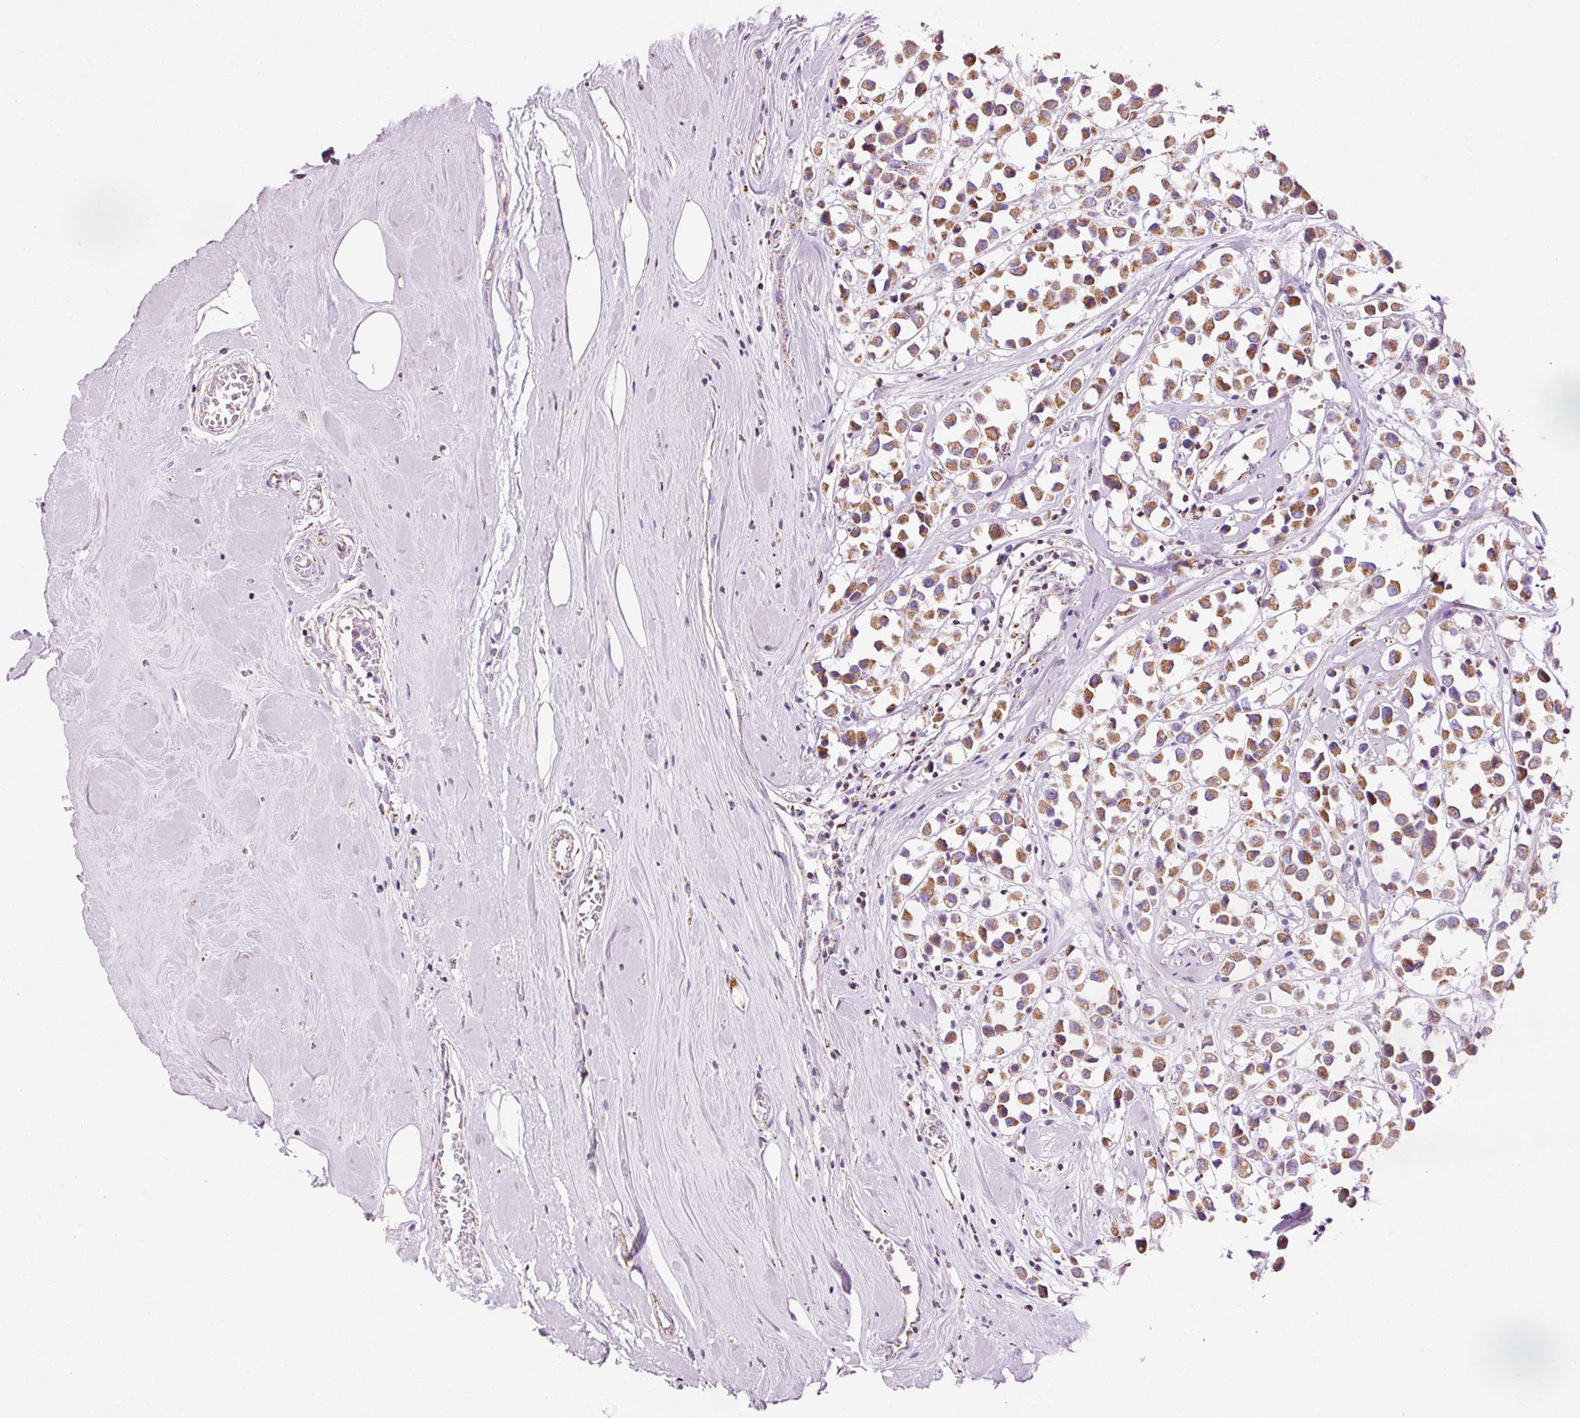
{"staining": {"intensity": "moderate", "quantity": ">75%", "location": "cytoplasmic/membranous"}, "tissue": "breast cancer", "cell_type": "Tumor cells", "image_type": "cancer", "snomed": [{"axis": "morphology", "description": "Duct carcinoma"}, {"axis": "topography", "description": "Breast"}], "caption": "Breast cancer stained for a protein (brown) reveals moderate cytoplasmic/membranous positive positivity in about >75% of tumor cells.", "gene": "ATP5PO", "patient": {"sex": "female", "age": 61}}